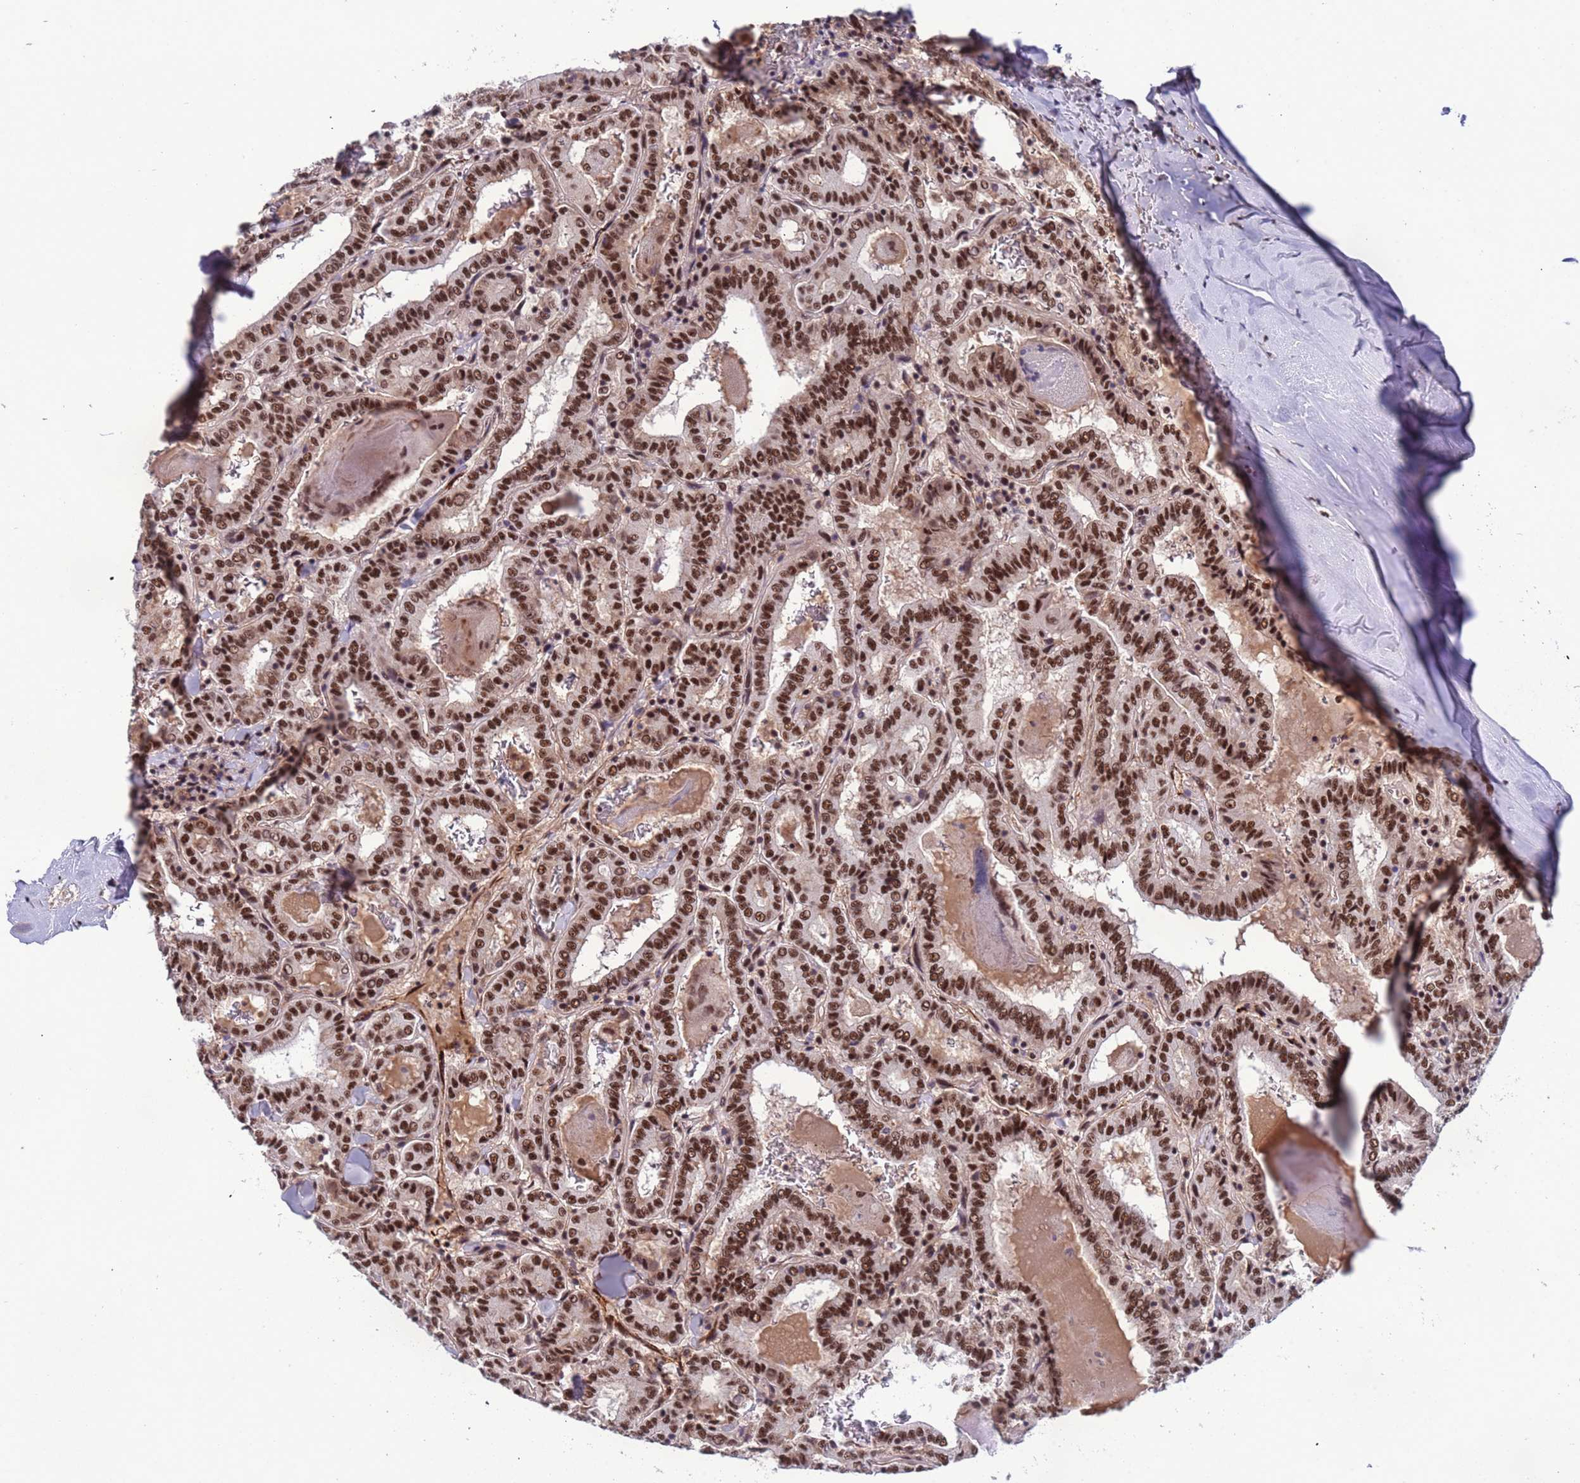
{"staining": {"intensity": "strong", "quantity": ">75%", "location": "nuclear"}, "tissue": "thyroid cancer", "cell_type": "Tumor cells", "image_type": "cancer", "snomed": [{"axis": "morphology", "description": "Papillary adenocarcinoma, NOS"}, {"axis": "topography", "description": "Thyroid gland"}], "caption": "A high-resolution histopathology image shows IHC staining of papillary adenocarcinoma (thyroid), which exhibits strong nuclear staining in approximately >75% of tumor cells.", "gene": "SRRT", "patient": {"sex": "female", "age": 72}}